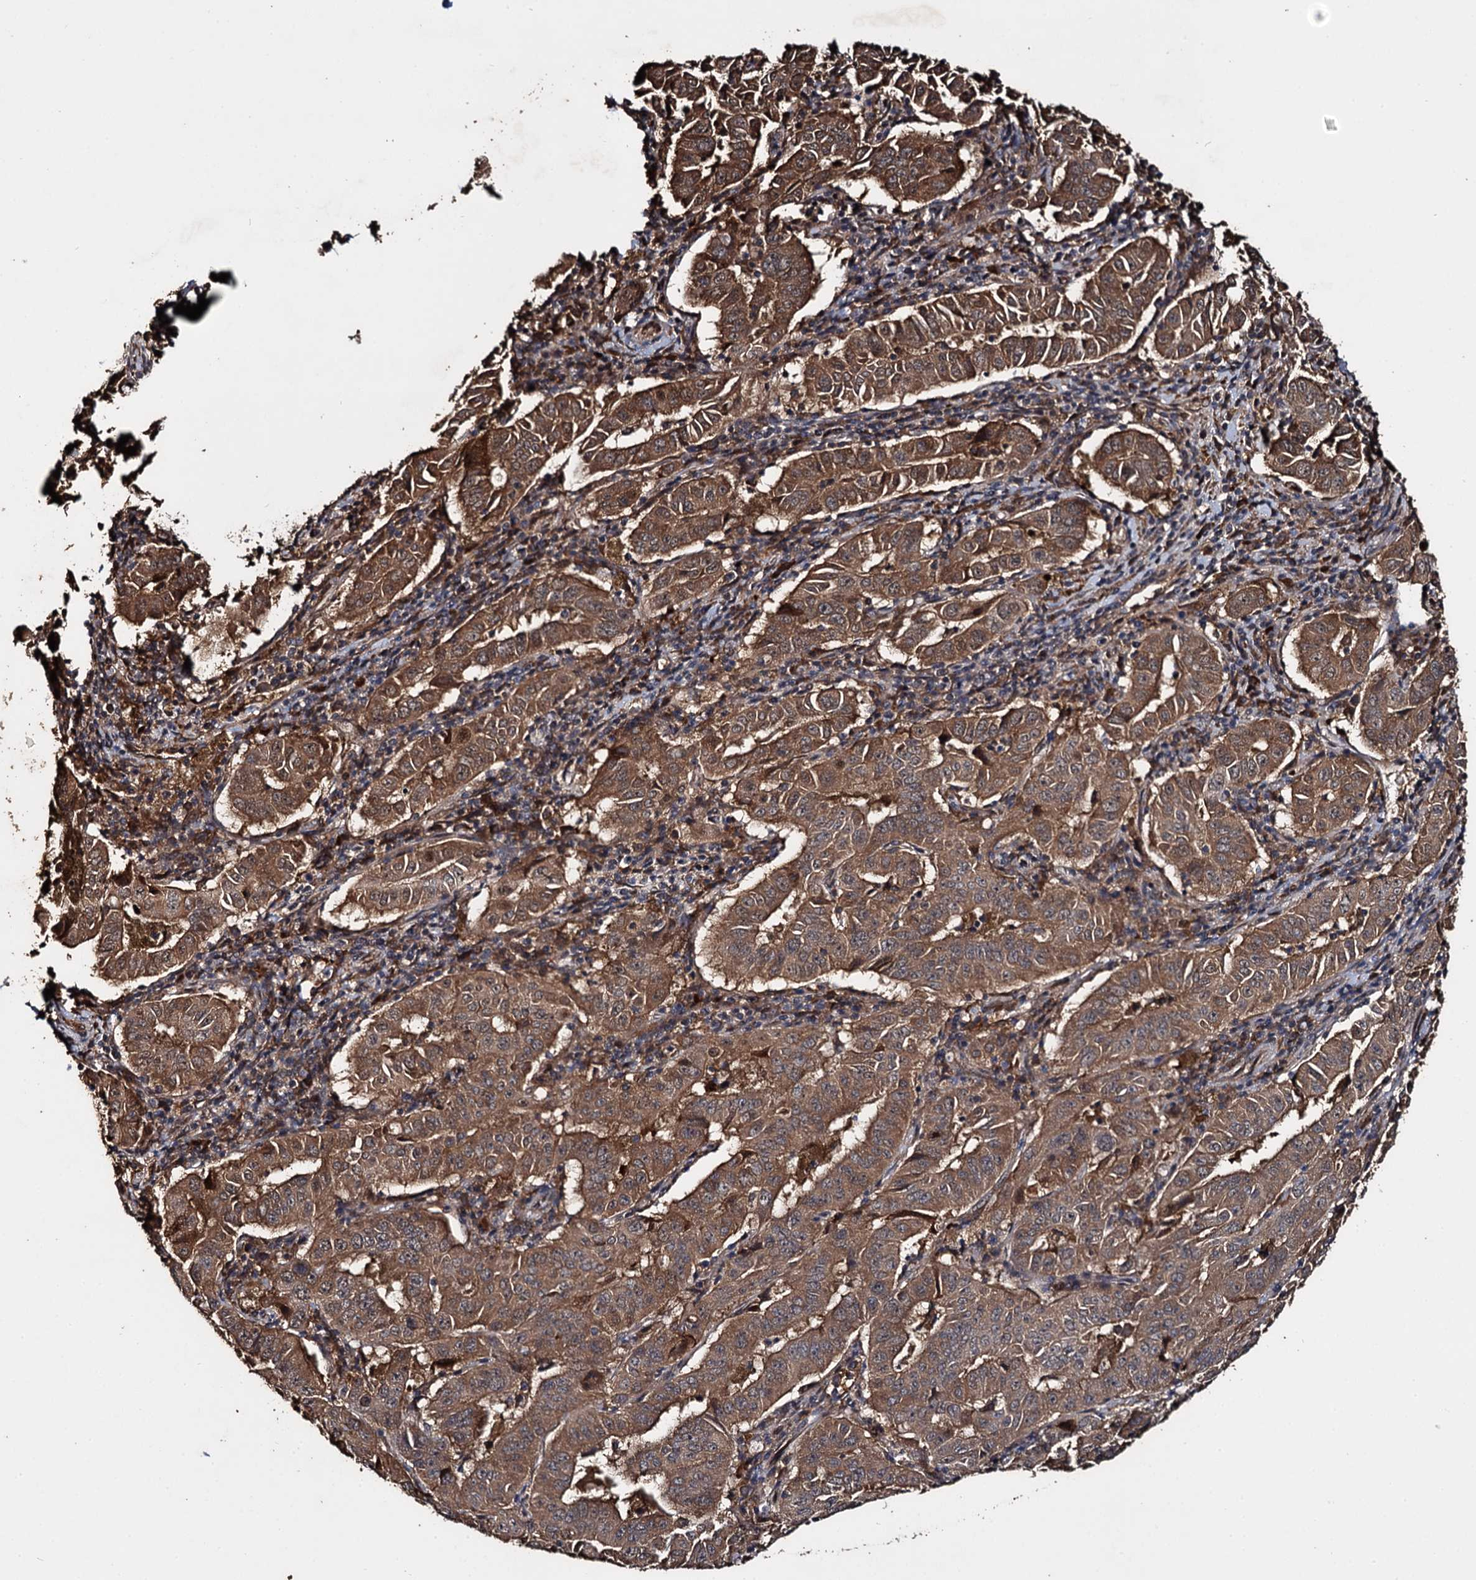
{"staining": {"intensity": "moderate", "quantity": ">75%", "location": "cytoplasmic/membranous"}, "tissue": "pancreatic cancer", "cell_type": "Tumor cells", "image_type": "cancer", "snomed": [{"axis": "morphology", "description": "Adenocarcinoma, NOS"}, {"axis": "topography", "description": "Pancreas"}], "caption": "Pancreatic adenocarcinoma tissue displays moderate cytoplasmic/membranous expression in about >75% of tumor cells, visualized by immunohistochemistry.", "gene": "SLC46A3", "patient": {"sex": "male", "age": 63}}